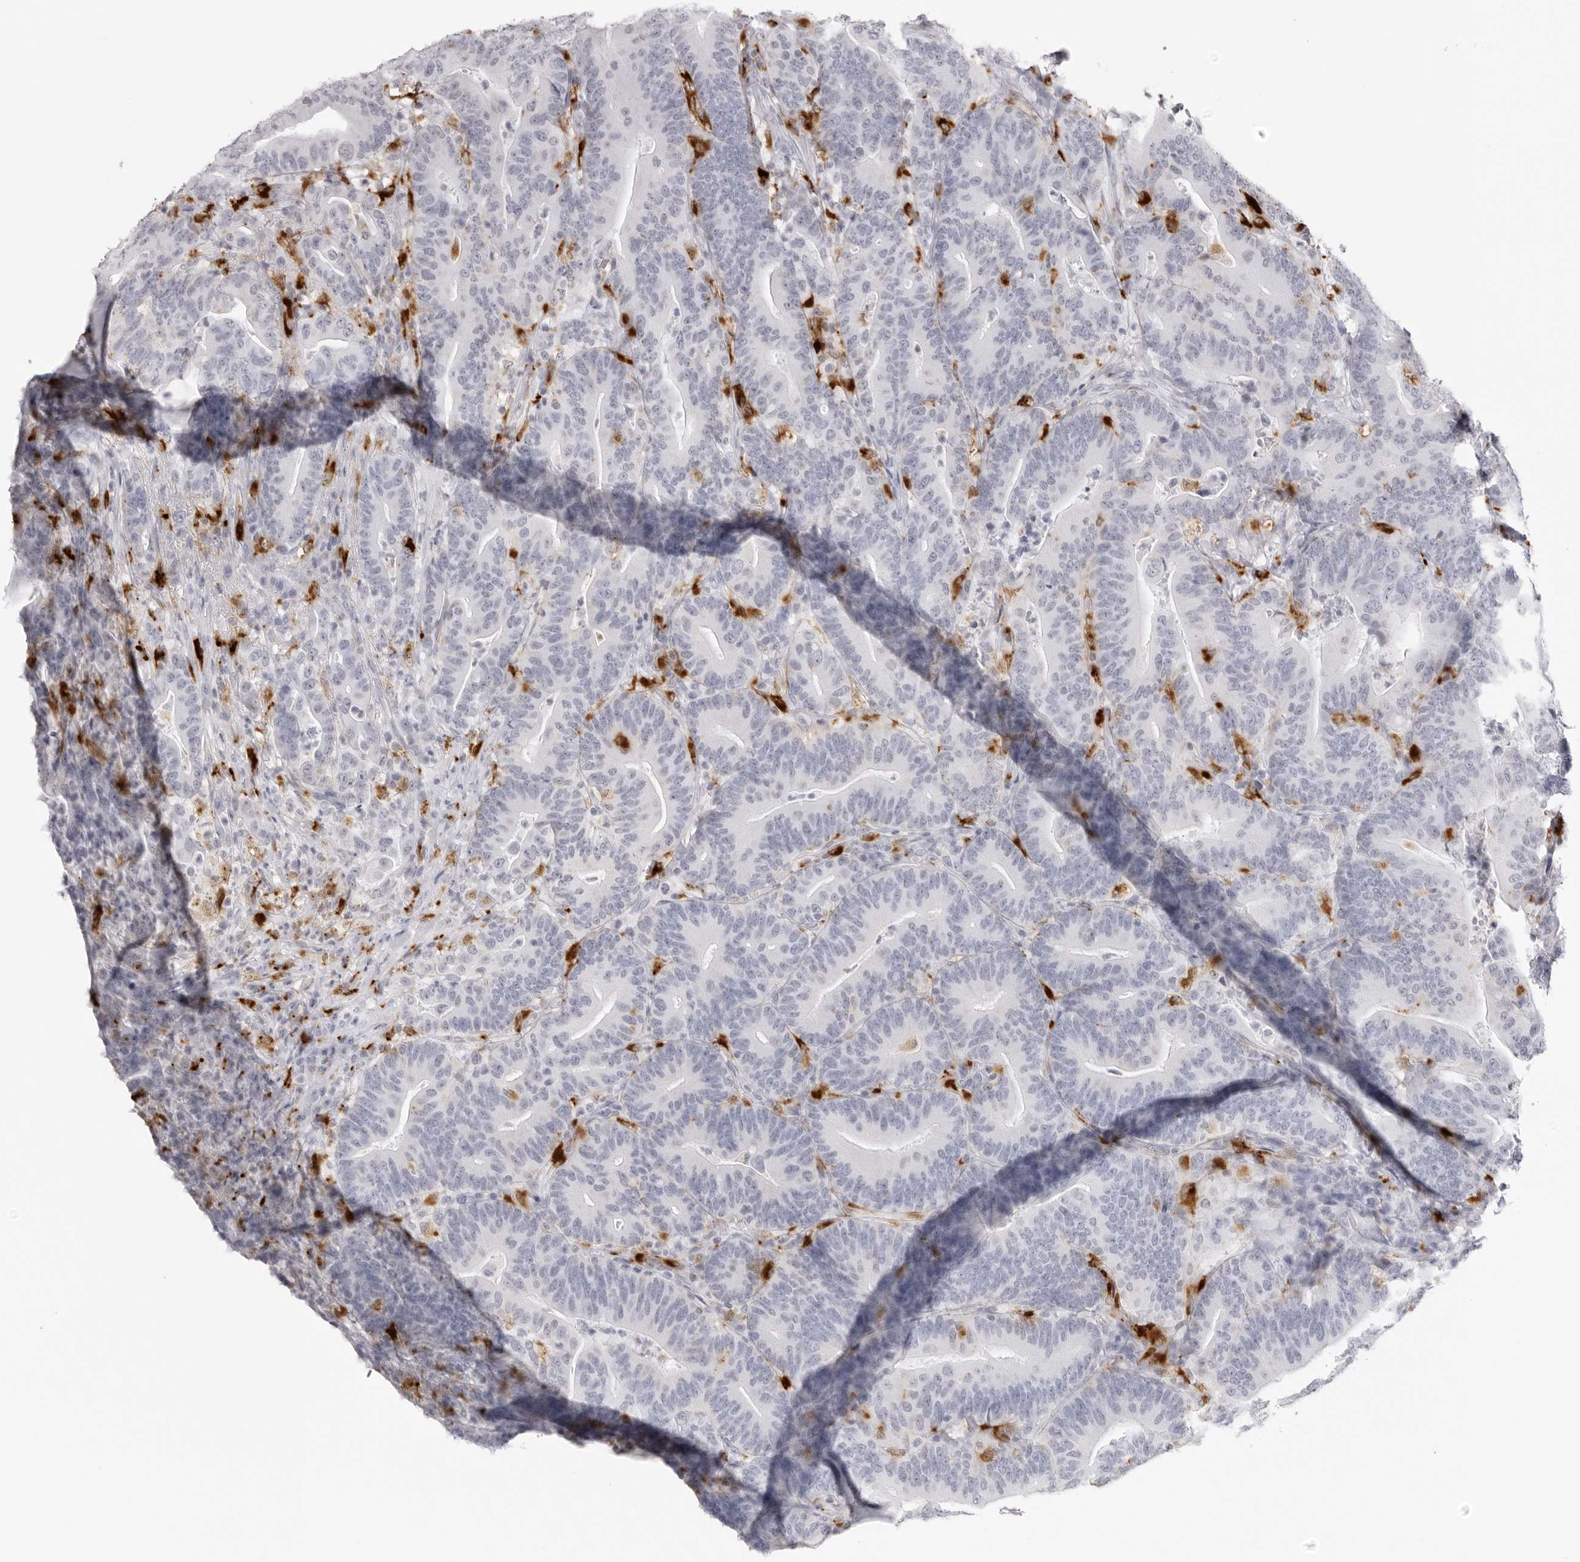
{"staining": {"intensity": "negative", "quantity": "none", "location": "none"}, "tissue": "colorectal cancer", "cell_type": "Tumor cells", "image_type": "cancer", "snomed": [{"axis": "morphology", "description": "Adenocarcinoma, NOS"}, {"axis": "topography", "description": "Colon"}], "caption": "IHC histopathology image of colorectal cancer stained for a protein (brown), which displays no expression in tumor cells.", "gene": "IL25", "patient": {"sex": "female", "age": 66}}